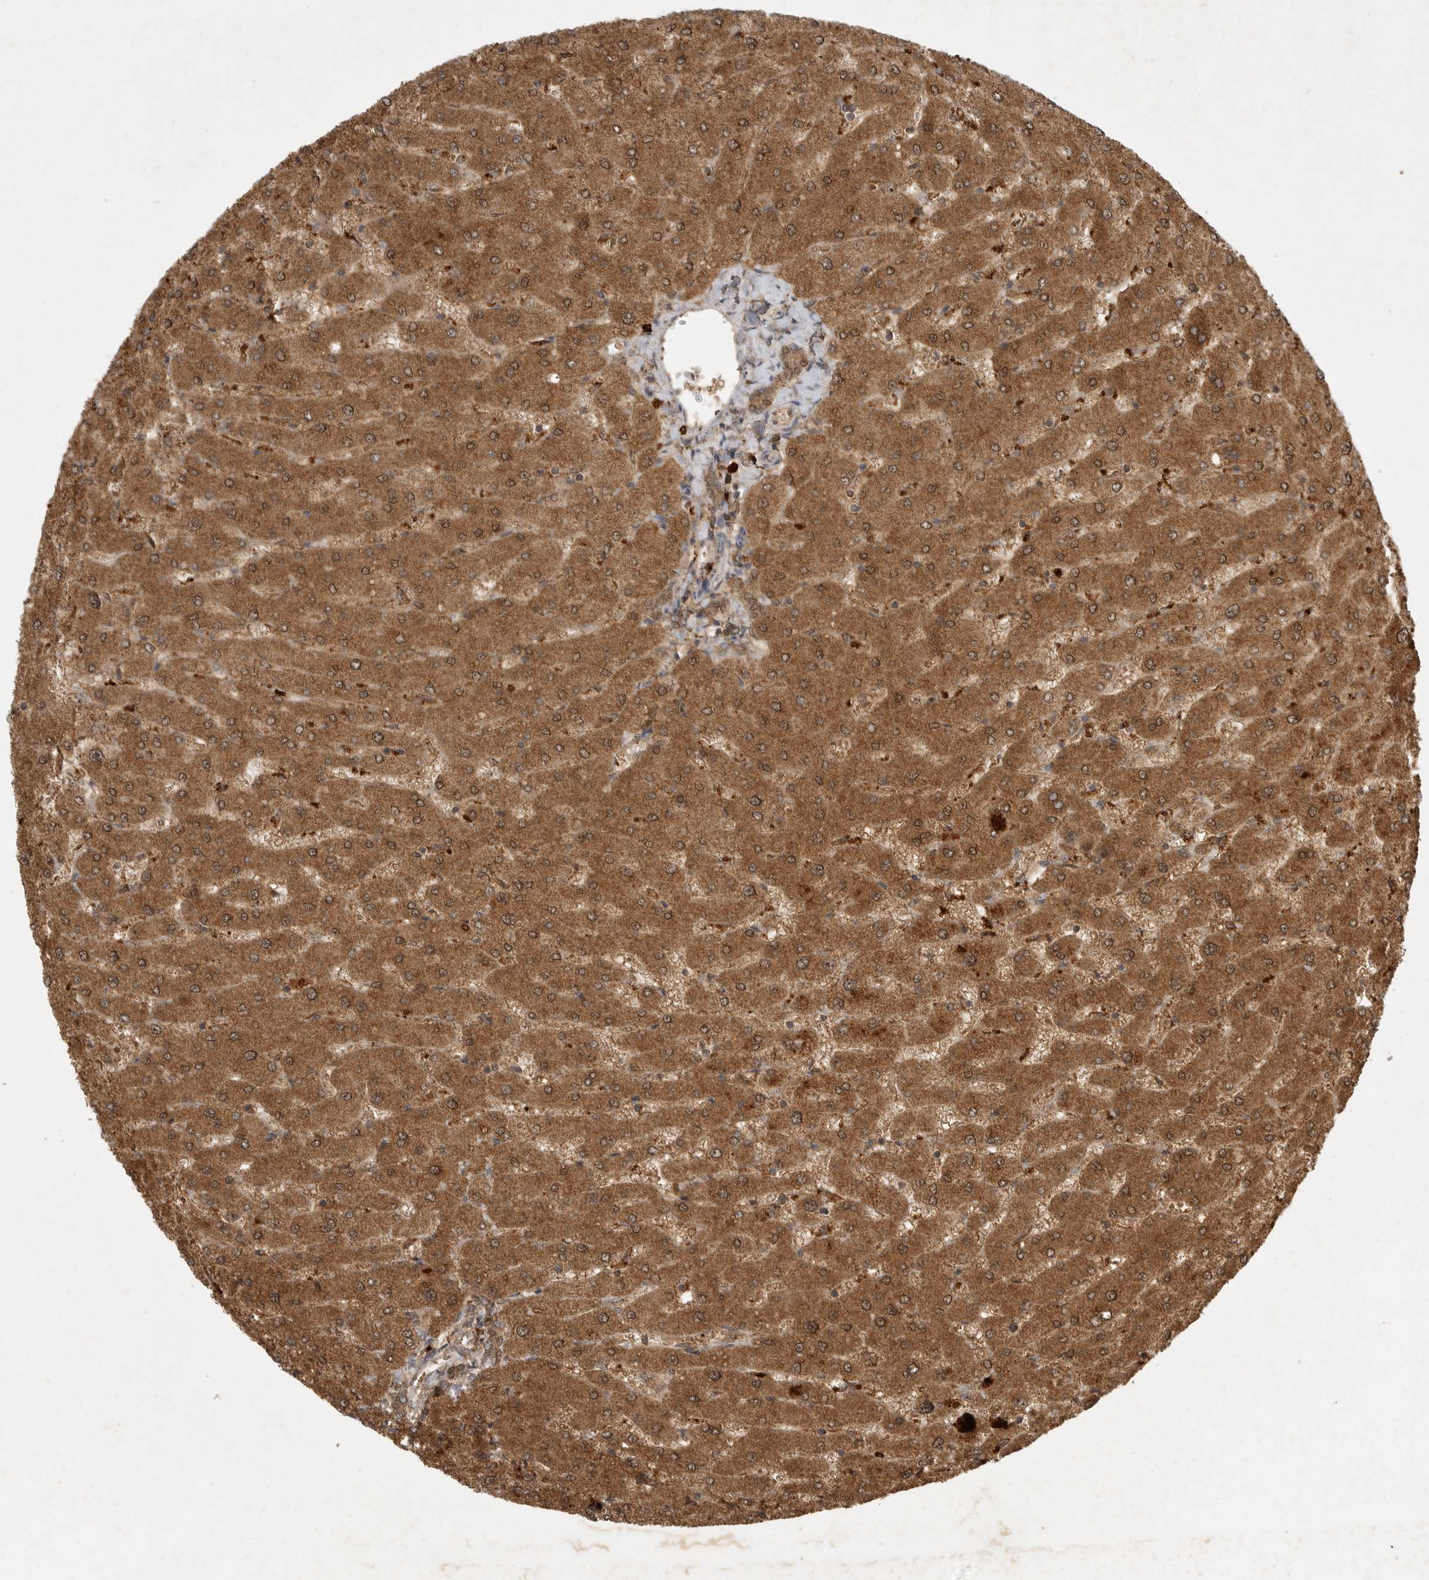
{"staining": {"intensity": "moderate", "quantity": ">75%", "location": "cytoplasmic/membranous,nuclear"}, "tissue": "liver", "cell_type": "Cholangiocytes", "image_type": "normal", "snomed": [{"axis": "morphology", "description": "Normal tissue, NOS"}, {"axis": "topography", "description": "Liver"}], "caption": "About >75% of cholangiocytes in normal human liver demonstrate moderate cytoplasmic/membranous,nuclear protein expression as visualized by brown immunohistochemical staining.", "gene": "ICOSLG", "patient": {"sex": "male", "age": 55}}